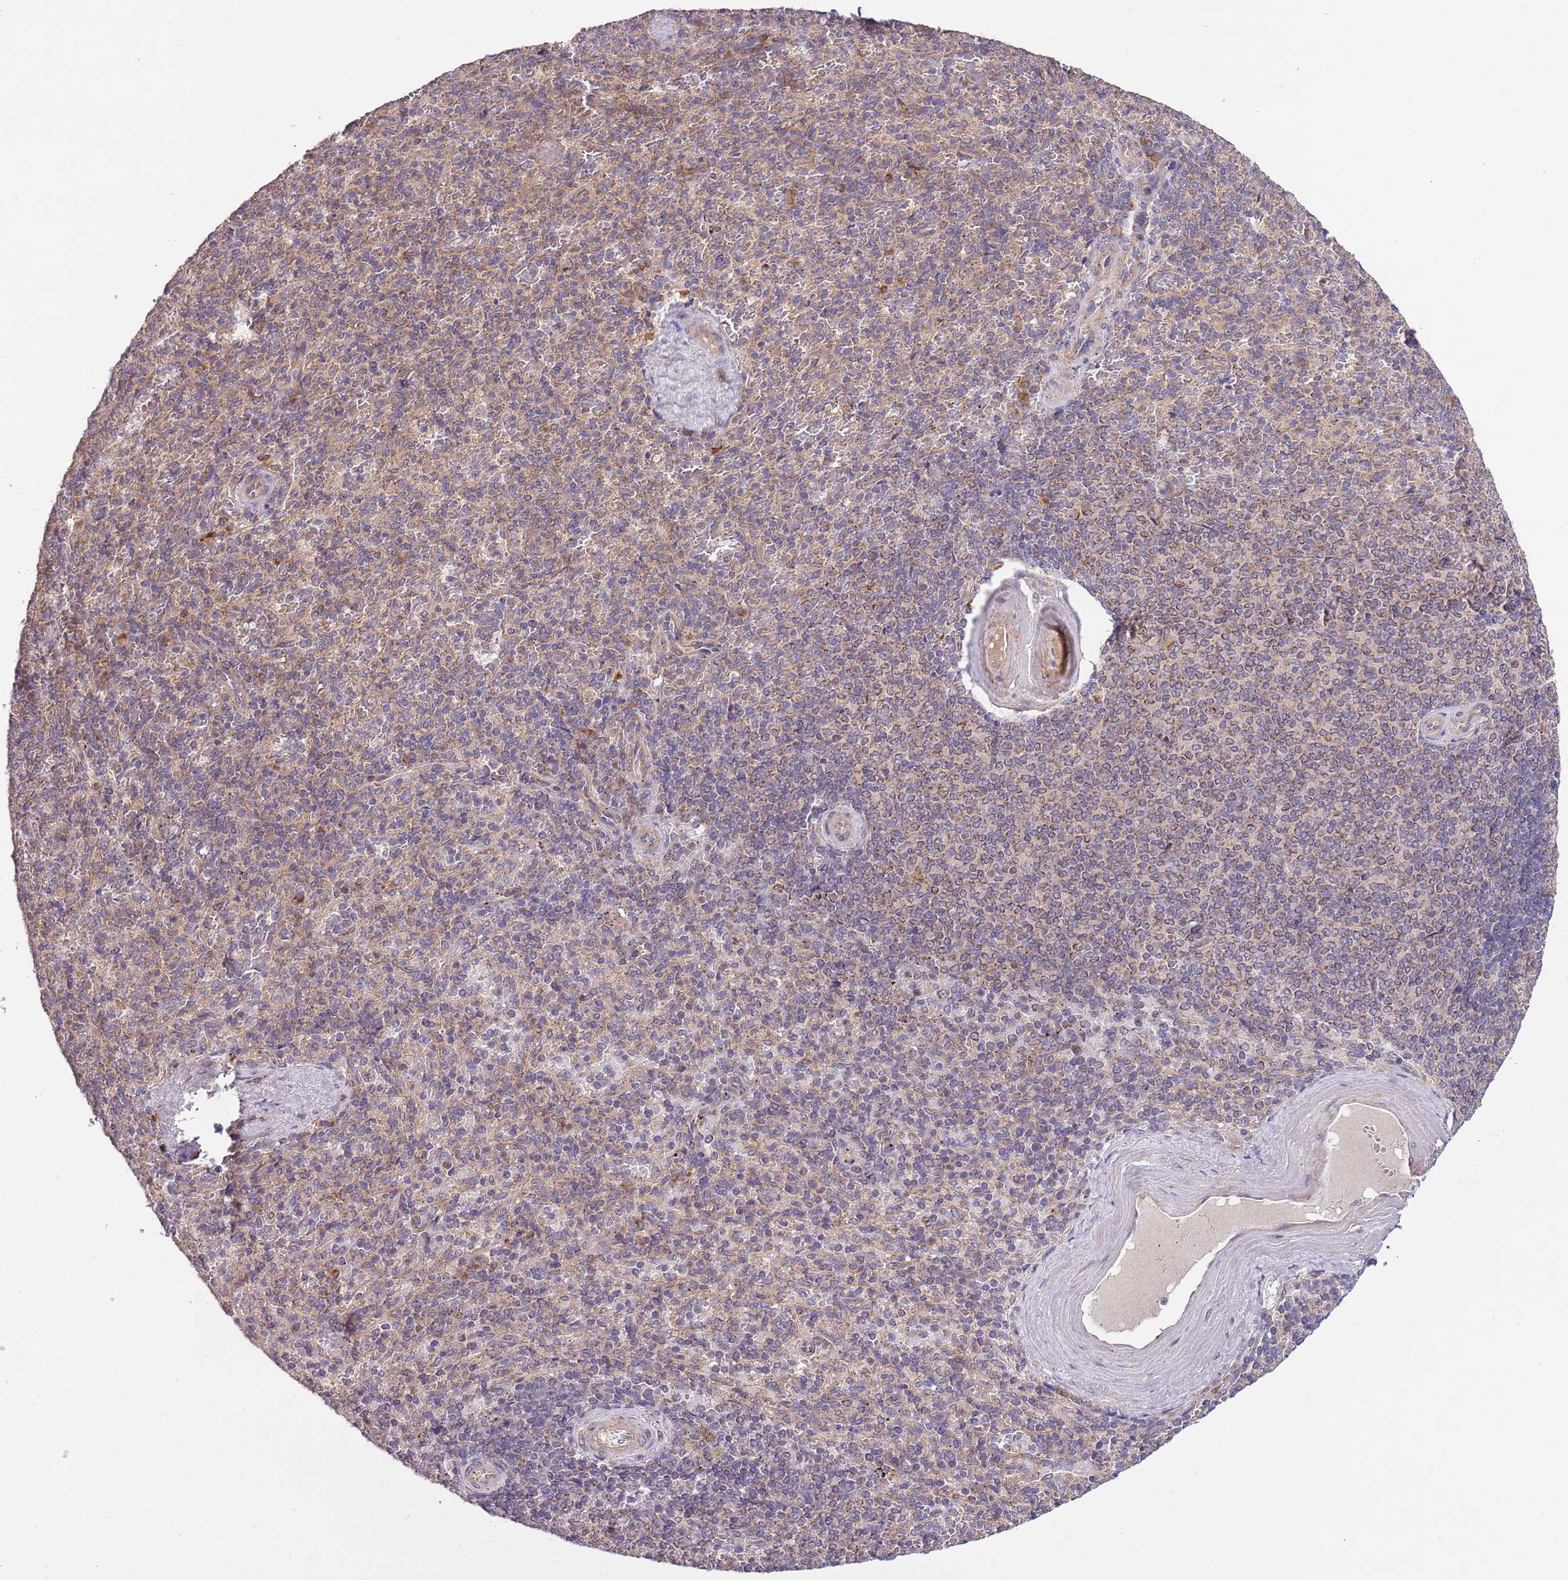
{"staining": {"intensity": "weak", "quantity": "25%-75%", "location": "cytoplasmic/membranous"}, "tissue": "spleen", "cell_type": "Cells in red pulp", "image_type": "normal", "snomed": [{"axis": "morphology", "description": "Normal tissue, NOS"}, {"axis": "topography", "description": "Spleen"}], "caption": "Protein staining of benign spleen exhibits weak cytoplasmic/membranous staining in approximately 25%-75% of cells in red pulp.", "gene": "MFNG", "patient": {"sex": "male", "age": 82}}